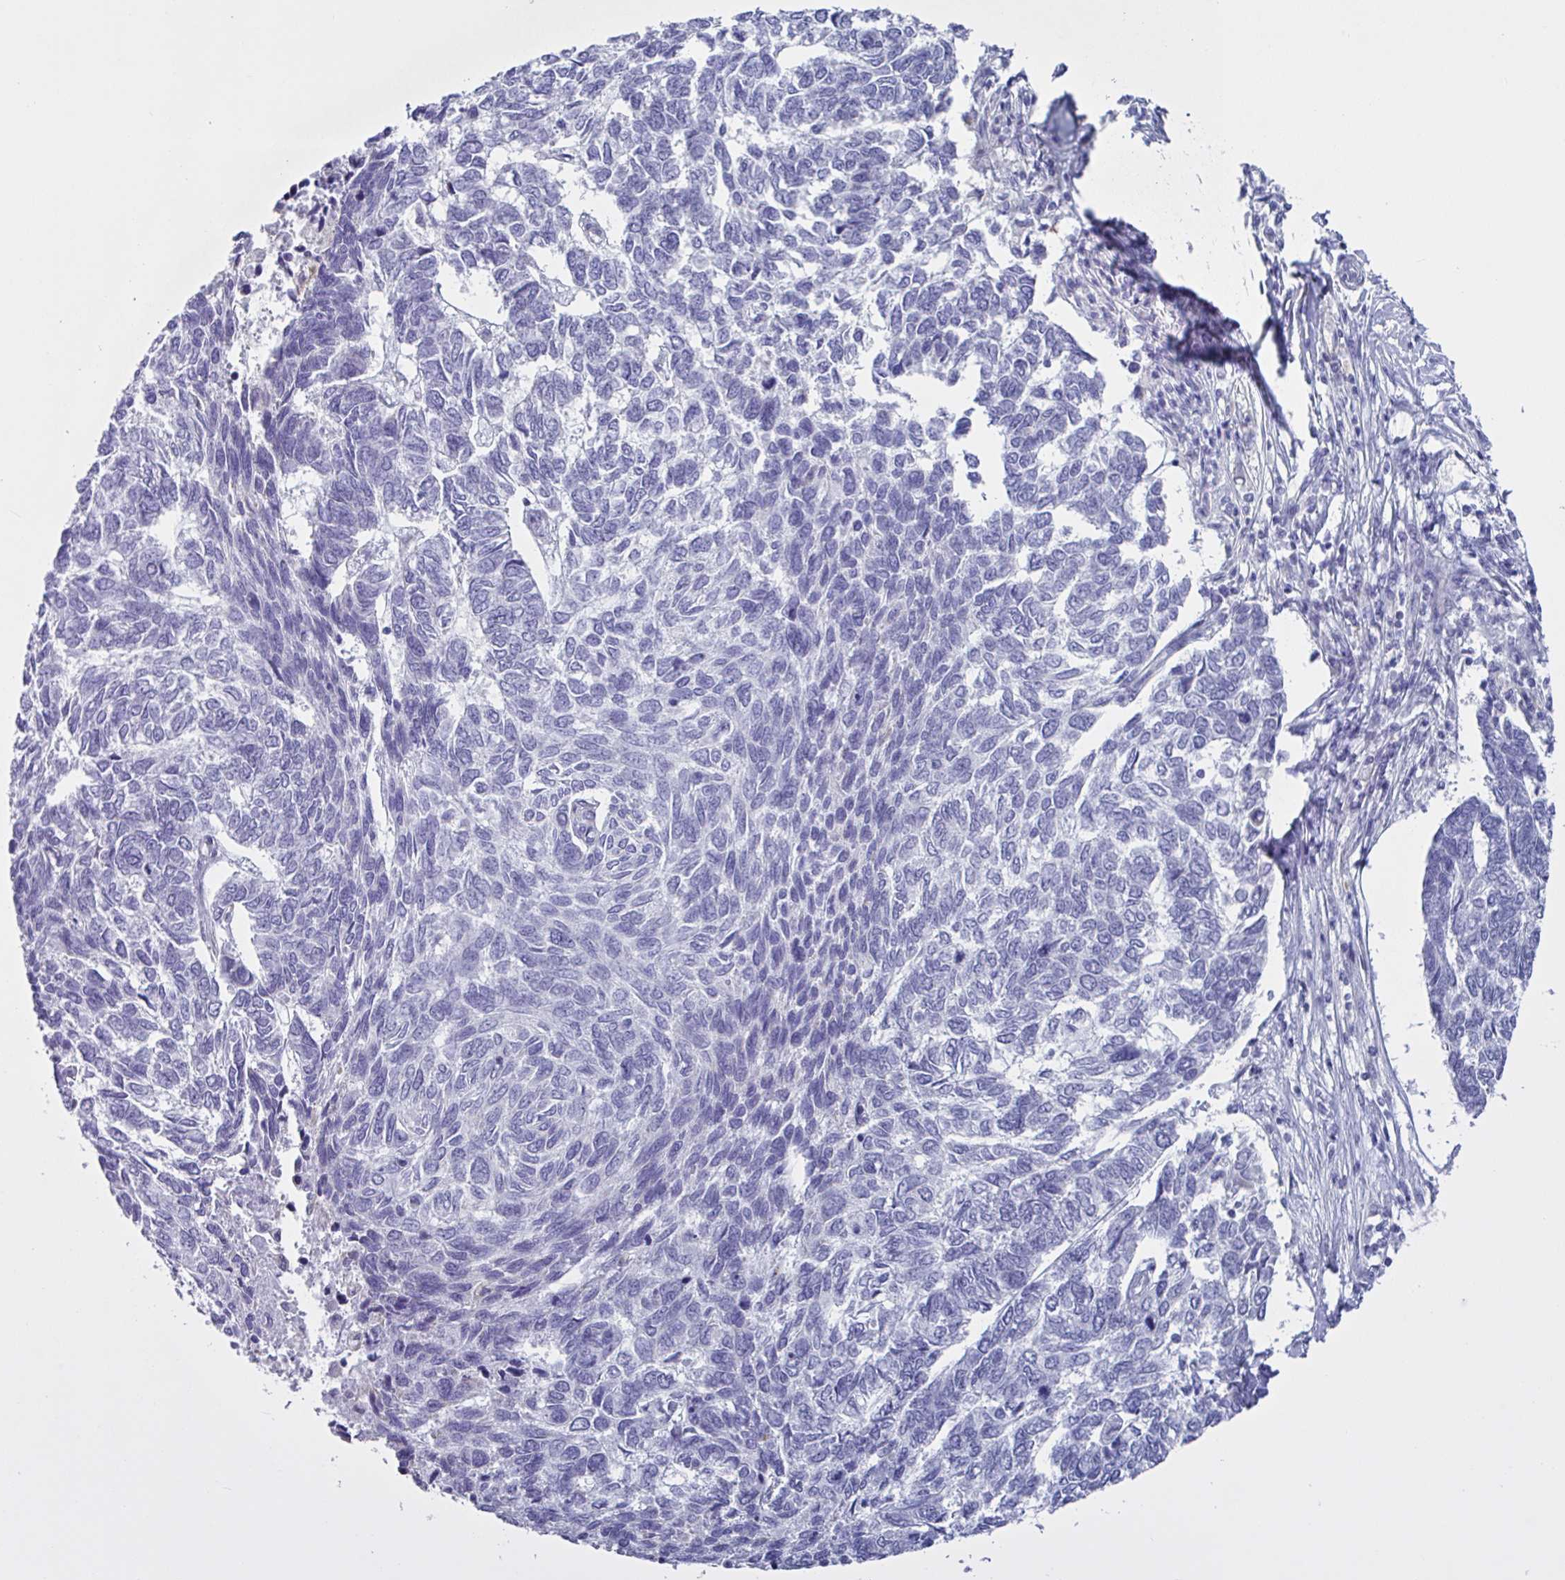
{"staining": {"intensity": "negative", "quantity": "none", "location": "none"}, "tissue": "skin cancer", "cell_type": "Tumor cells", "image_type": "cancer", "snomed": [{"axis": "morphology", "description": "Basal cell carcinoma"}, {"axis": "topography", "description": "Skin"}], "caption": "Immunohistochemistry image of neoplastic tissue: basal cell carcinoma (skin) stained with DAB (3,3'-diaminobenzidine) exhibits no significant protein staining in tumor cells. (Stains: DAB (3,3'-diaminobenzidine) IHC with hematoxylin counter stain, Microscopy: brightfield microscopy at high magnification).", "gene": "TMEM86B", "patient": {"sex": "female", "age": 65}}